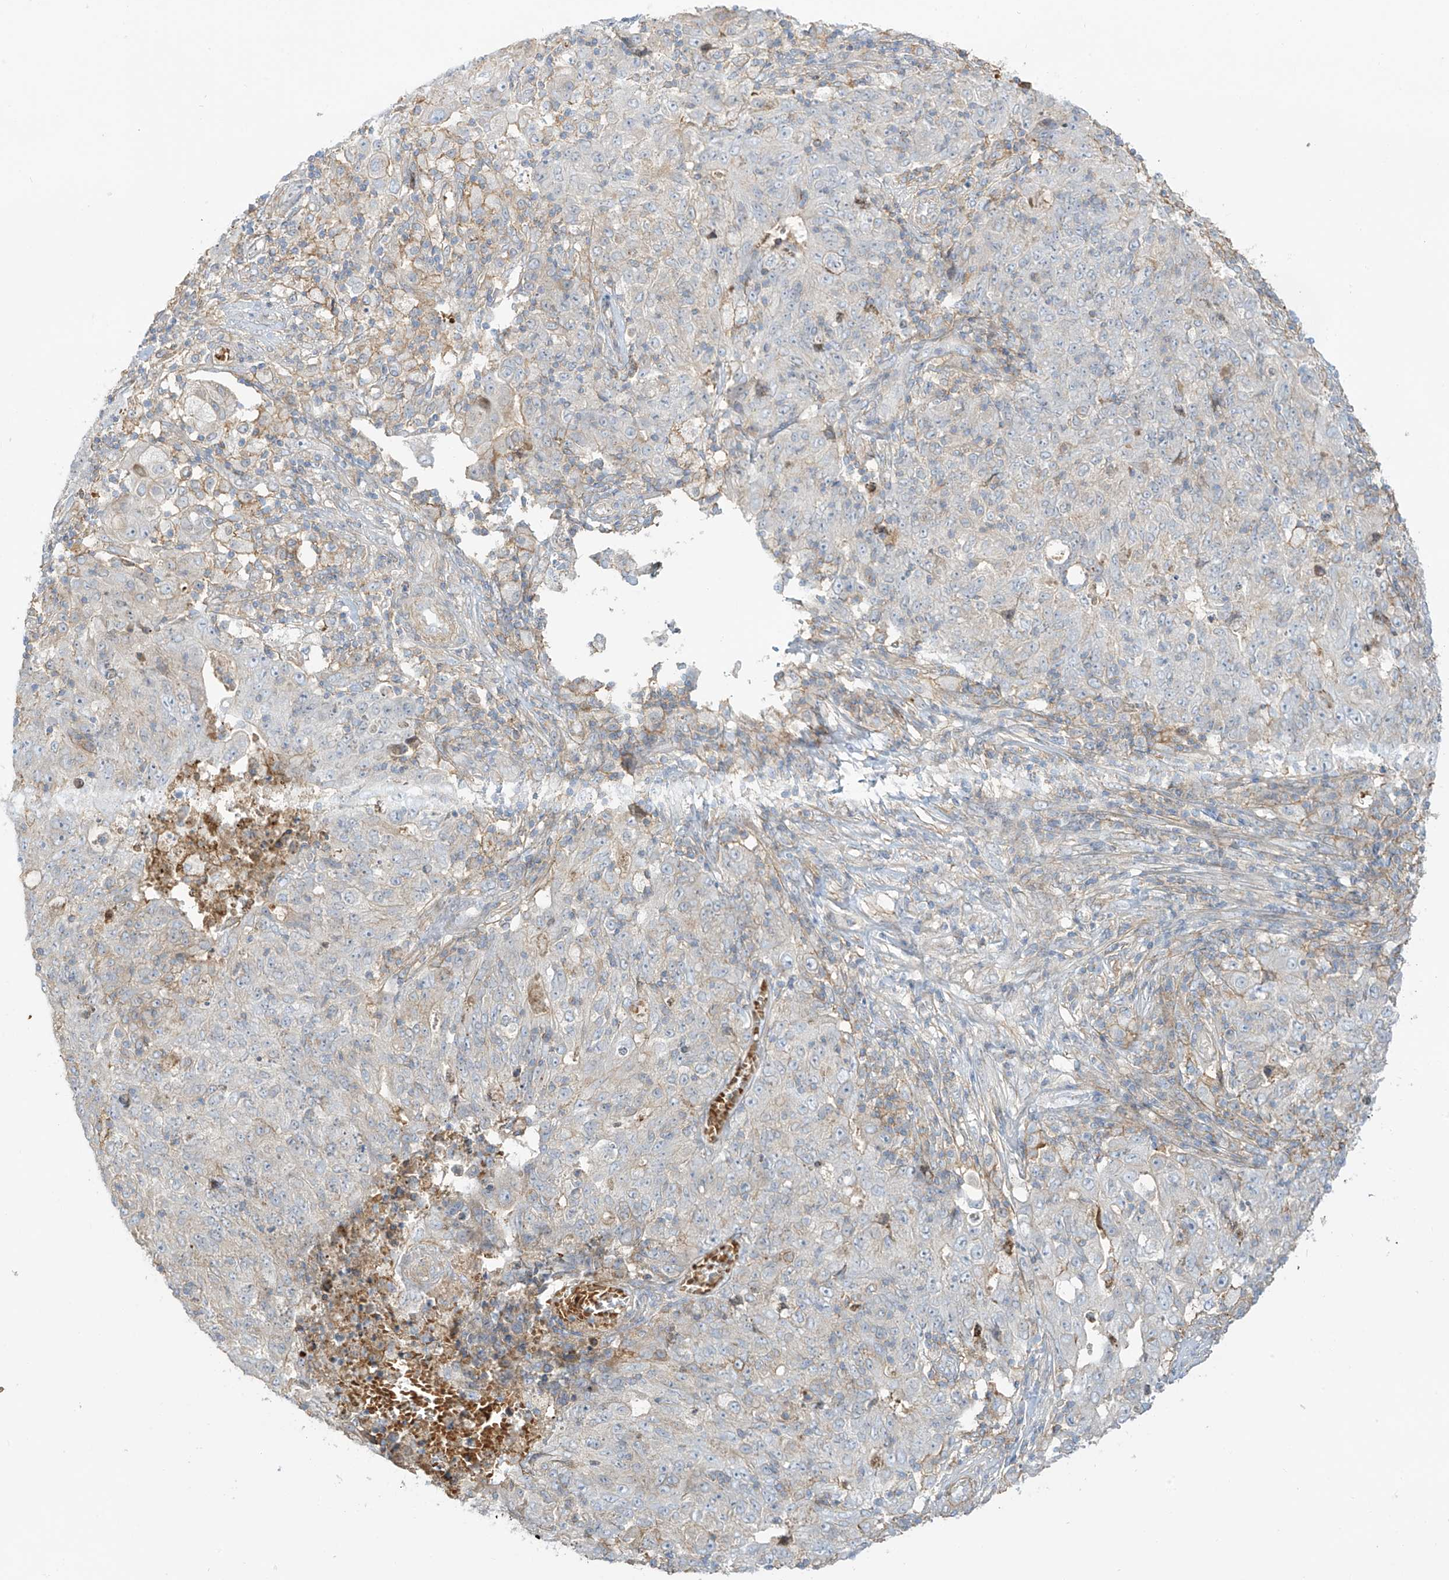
{"staining": {"intensity": "negative", "quantity": "none", "location": "none"}, "tissue": "ovarian cancer", "cell_type": "Tumor cells", "image_type": "cancer", "snomed": [{"axis": "morphology", "description": "Carcinoma, endometroid"}, {"axis": "topography", "description": "Ovary"}], "caption": "DAB immunohistochemical staining of endometroid carcinoma (ovarian) demonstrates no significant positivity in tumor cells. Brightfield microscopy of IHC stained with DAB (3,3'-diaminobenzidine) (brown) and hematoxylin (blue), captured at high magnification.", "gene": "ZGRF1", "patient": {"sex": "female", "age": 42}}